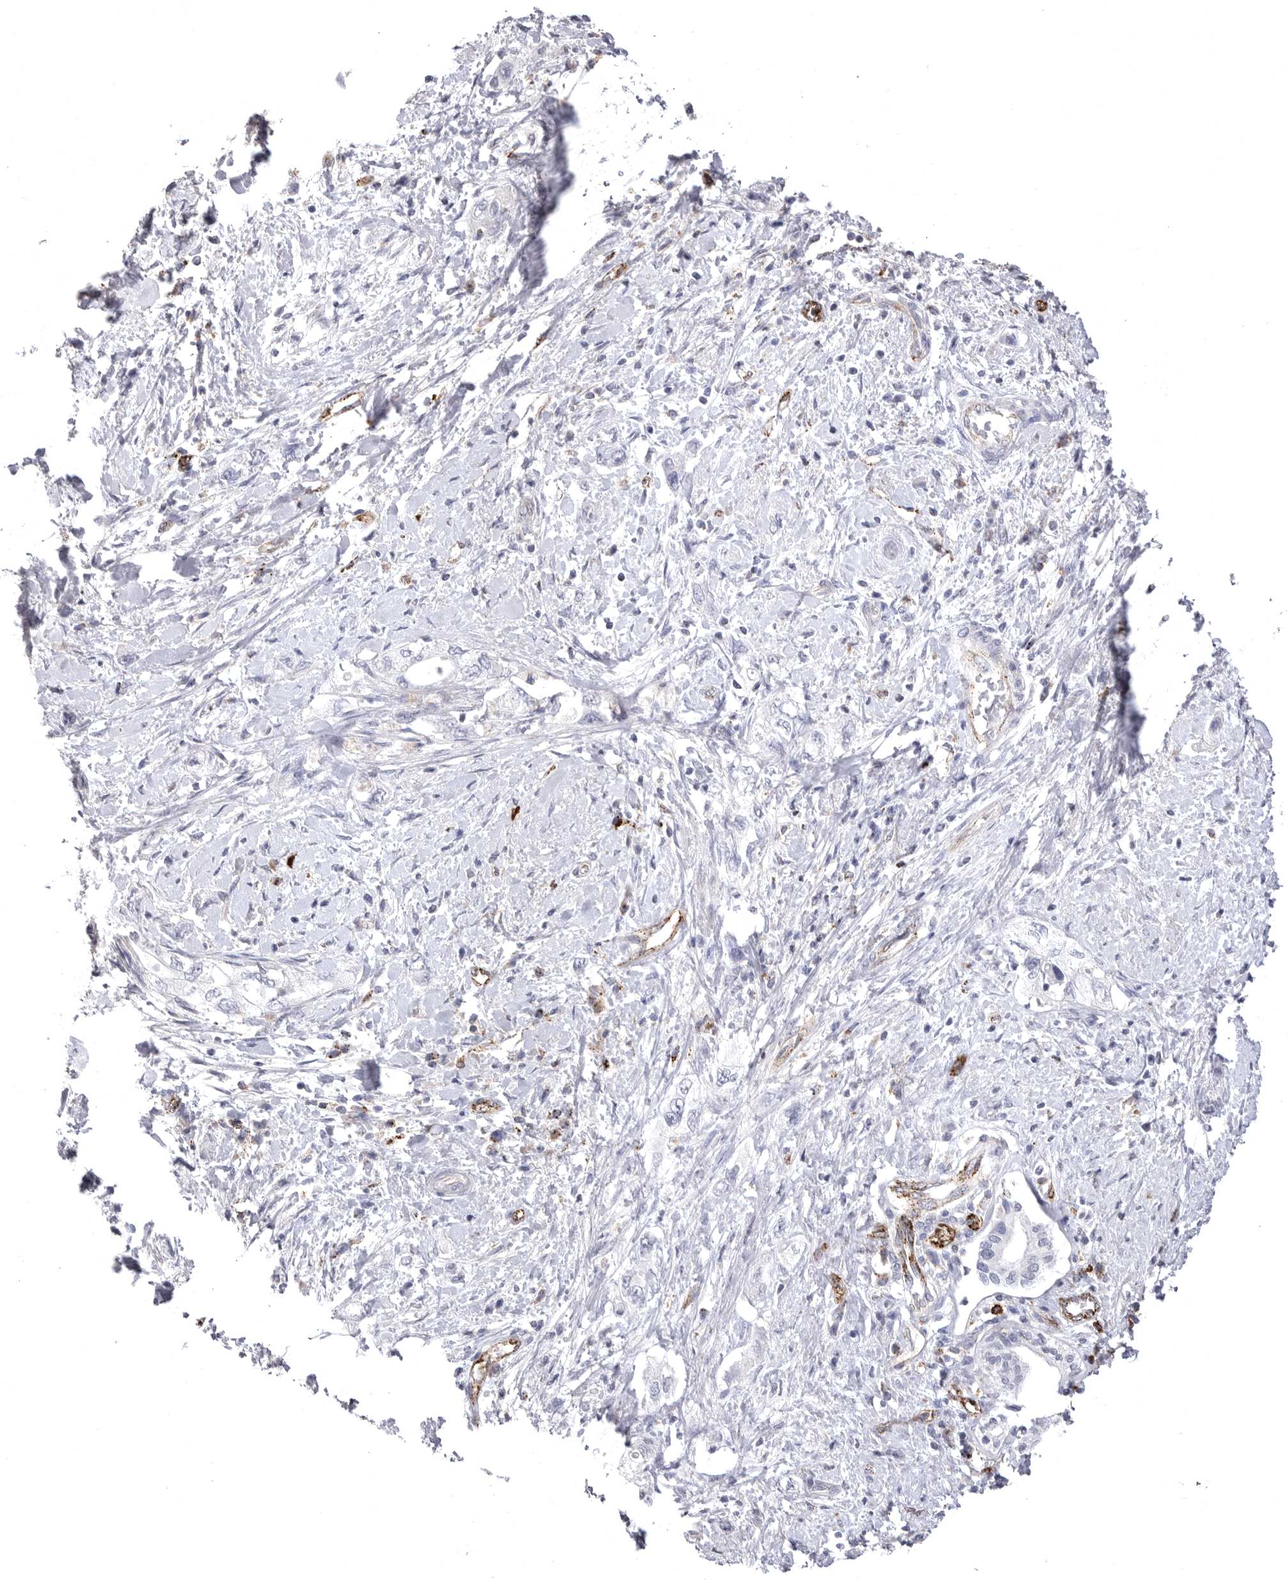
{"staining": {"intensity": "negative", "quantity": "none", "location": "none"}, "tissue": "pancreatic cancer", "cell_type": "Tumor cells", "image_type": "cancer", "snomed": [{"axis": "morphology", "description": "Adenocarcinoma, NOS"}, {"axis": "topography", "description": "Pancreas"}], "caption": "Tumor cells are negative for protein expression in human pancreatic adenocarcinoma. (DAB (3,3'-diaminobenzidine) immunohistochemistry (IHC), high magnification).", "gene": "PSPN", "patient": {"sex": "female", "age": 73}}